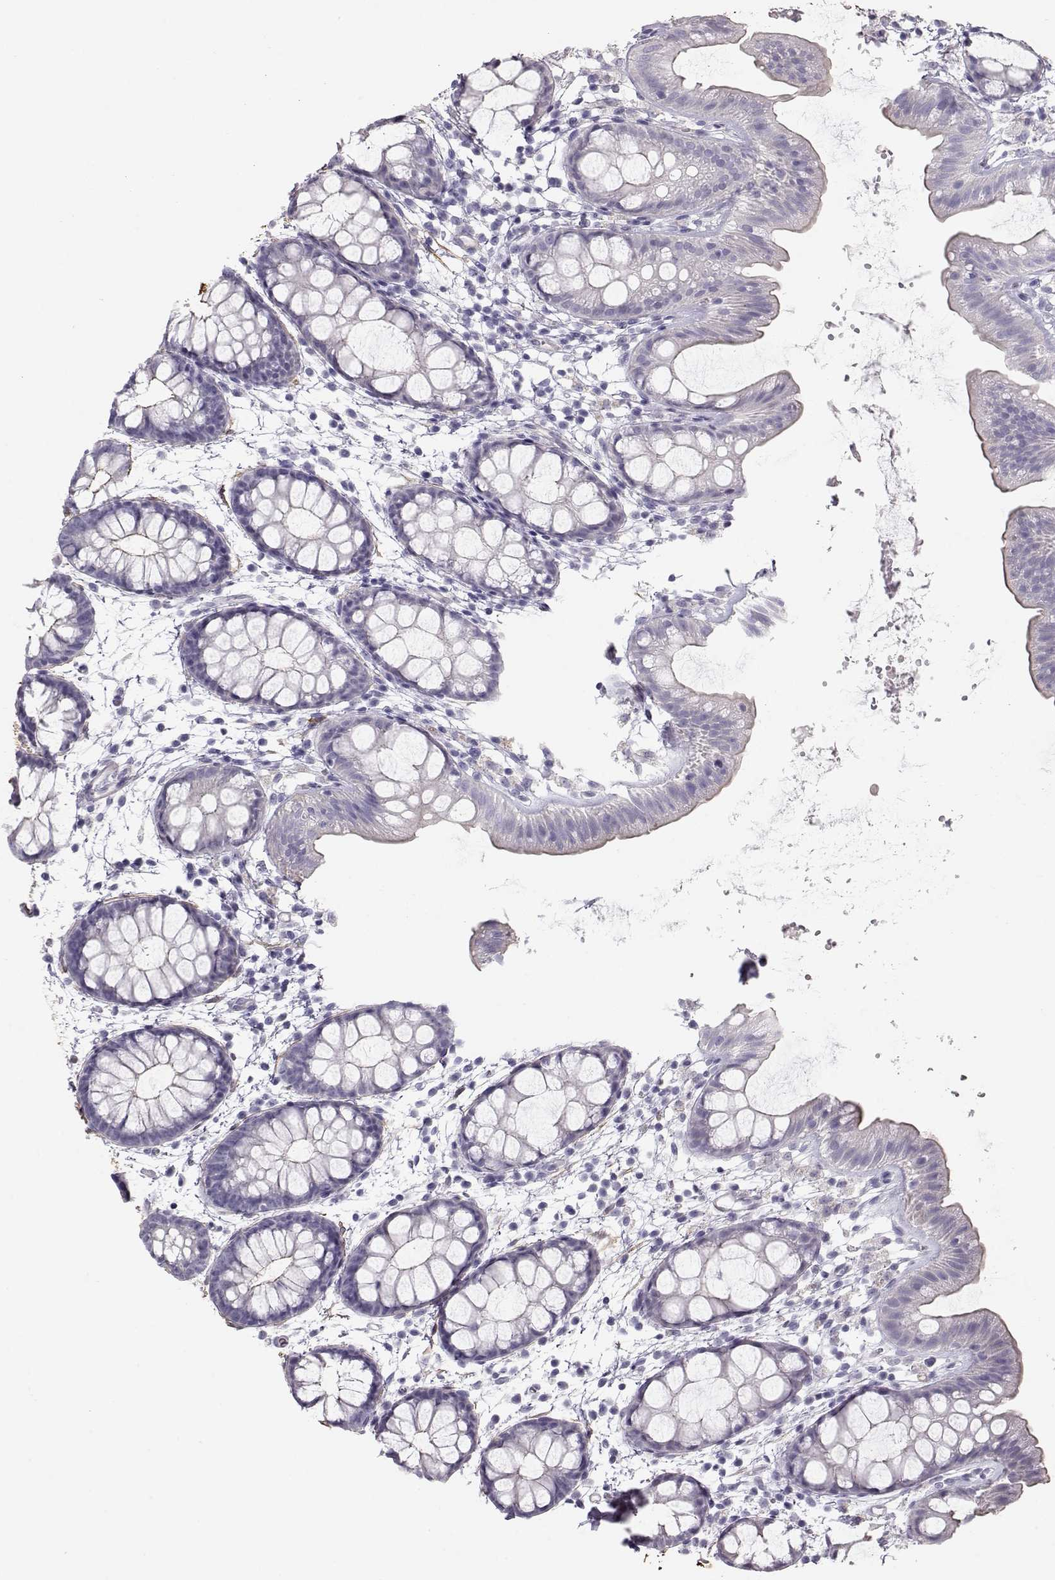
{"staining": {"intensity": "weak", "quantity": "<25%", "location": "cytoplasmic/membranous"}, "tissue": "rectum", "cell_type": "Glandular cells", "image_type": "normal", "snomed": [{"axis": "morphology", "description": "Normal tissue, NOS"}, {"axis": "topography", "description": "Rectum"}], "caption": "The micrograph demonstrates no significant expression in glandular cells of rectum. (IHC, brightfield microscopy, high magnification).", "gene": "SLITRK3", "patient": {"sex": "male", "age": 57}}